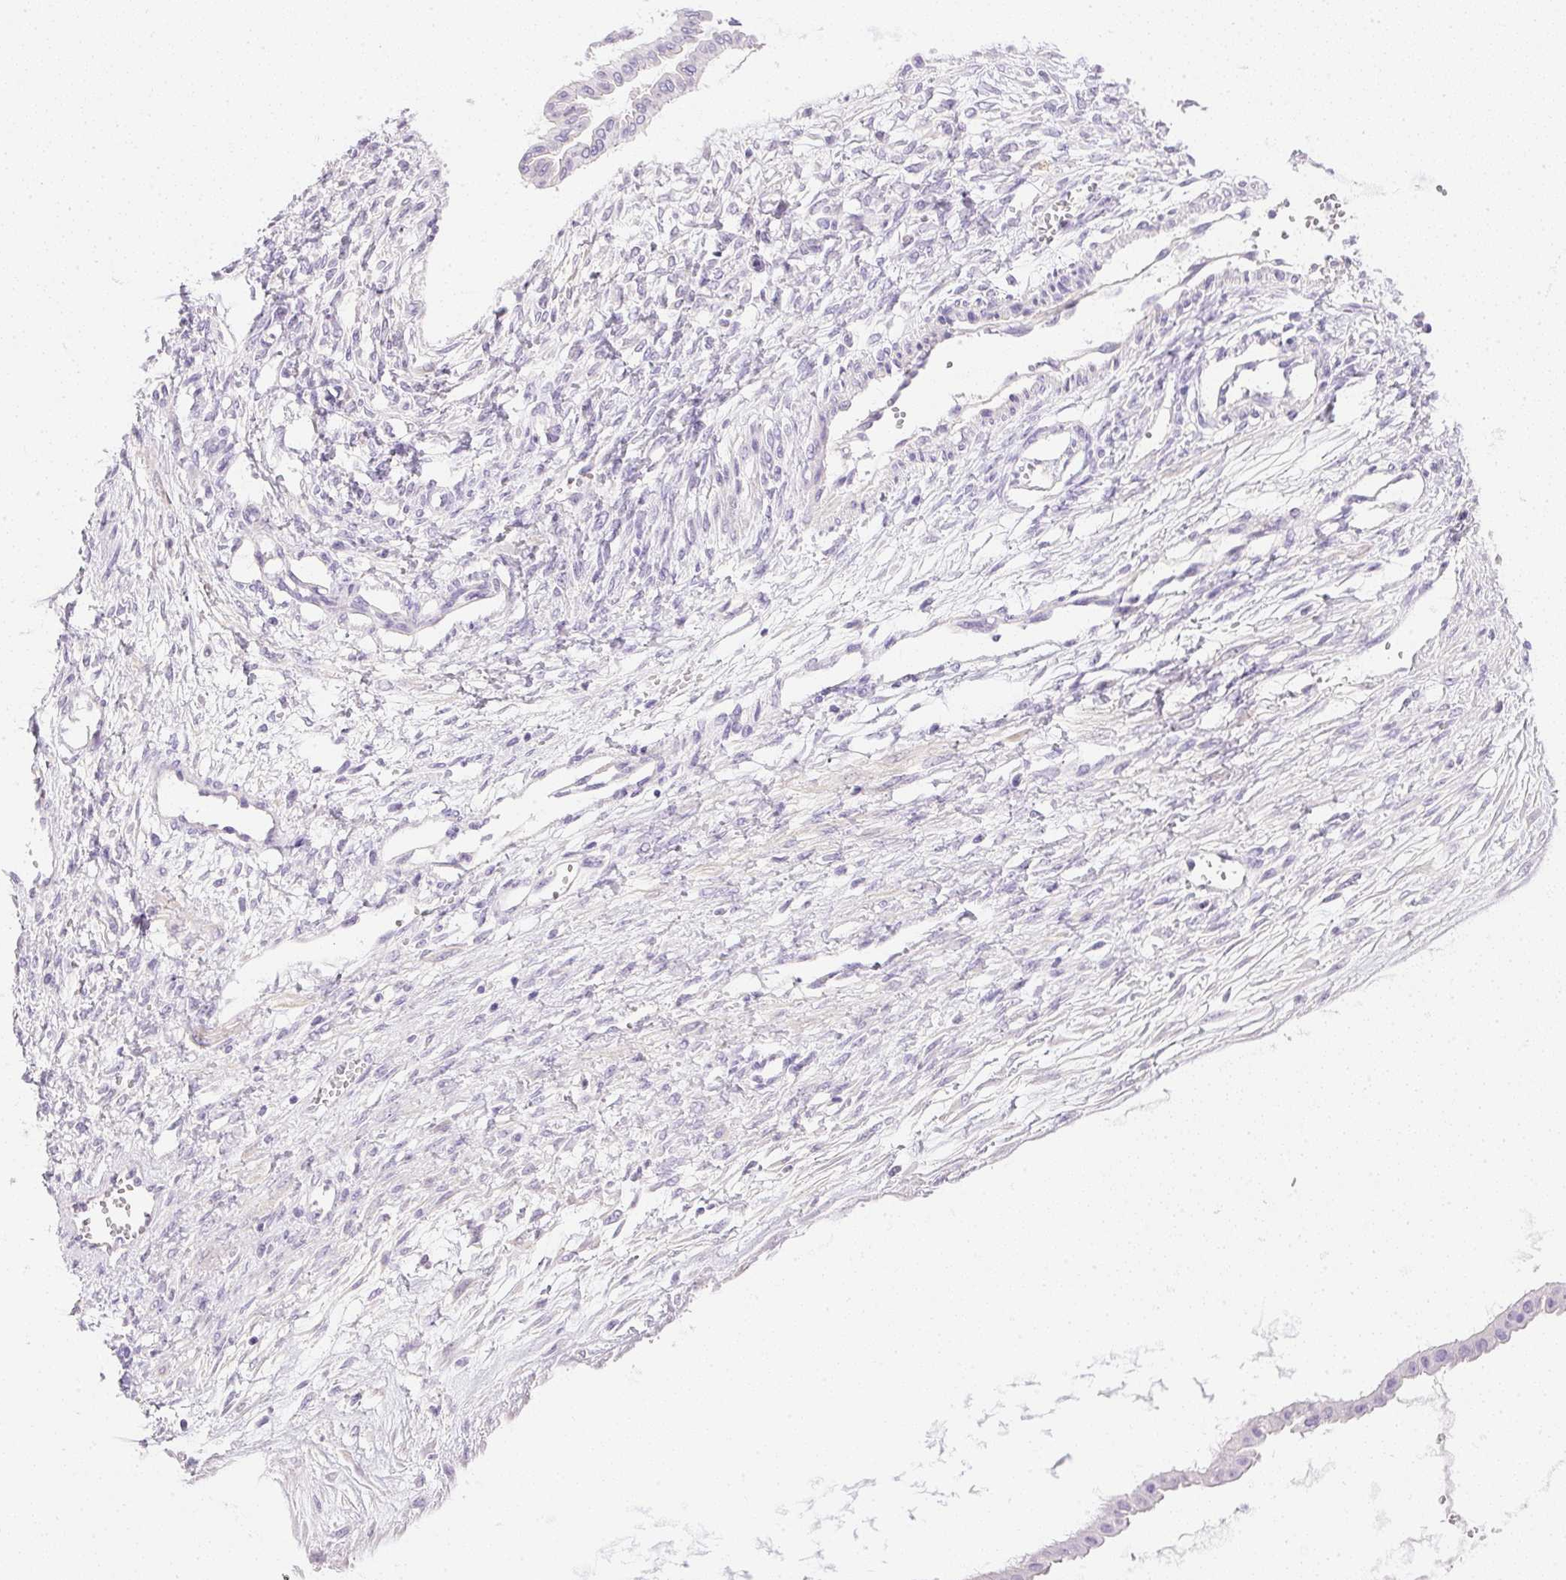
{"staining": {"intensity": "negative", "quantity": "none", "location": "none"}, "tissue": "ovarian cancer", "cell_type": "Tumor cells", "image_type": "cancer", "snomed": [{"axis": "morphology", "description": "Cystadenocarcinoma, mucinous, NOS"}, {"axis": "topography", "description": "Ovary"}], "caption": "Immunohistochemistry histopathology image of neoplastic tissue: mucinous cystadenocarcinoma (ovarian) stained with DAB (3,3'-diaminobenzidine) exhibits no significant protein positivity in tumor cells. The staining was performed using DAB to visualize the protein expression in brown, while the nuclei were stained in blue with hematoxylin (Magnification: 20x).", "gene": "CTRL", "patient": {"sex": "female", "age": 73}}